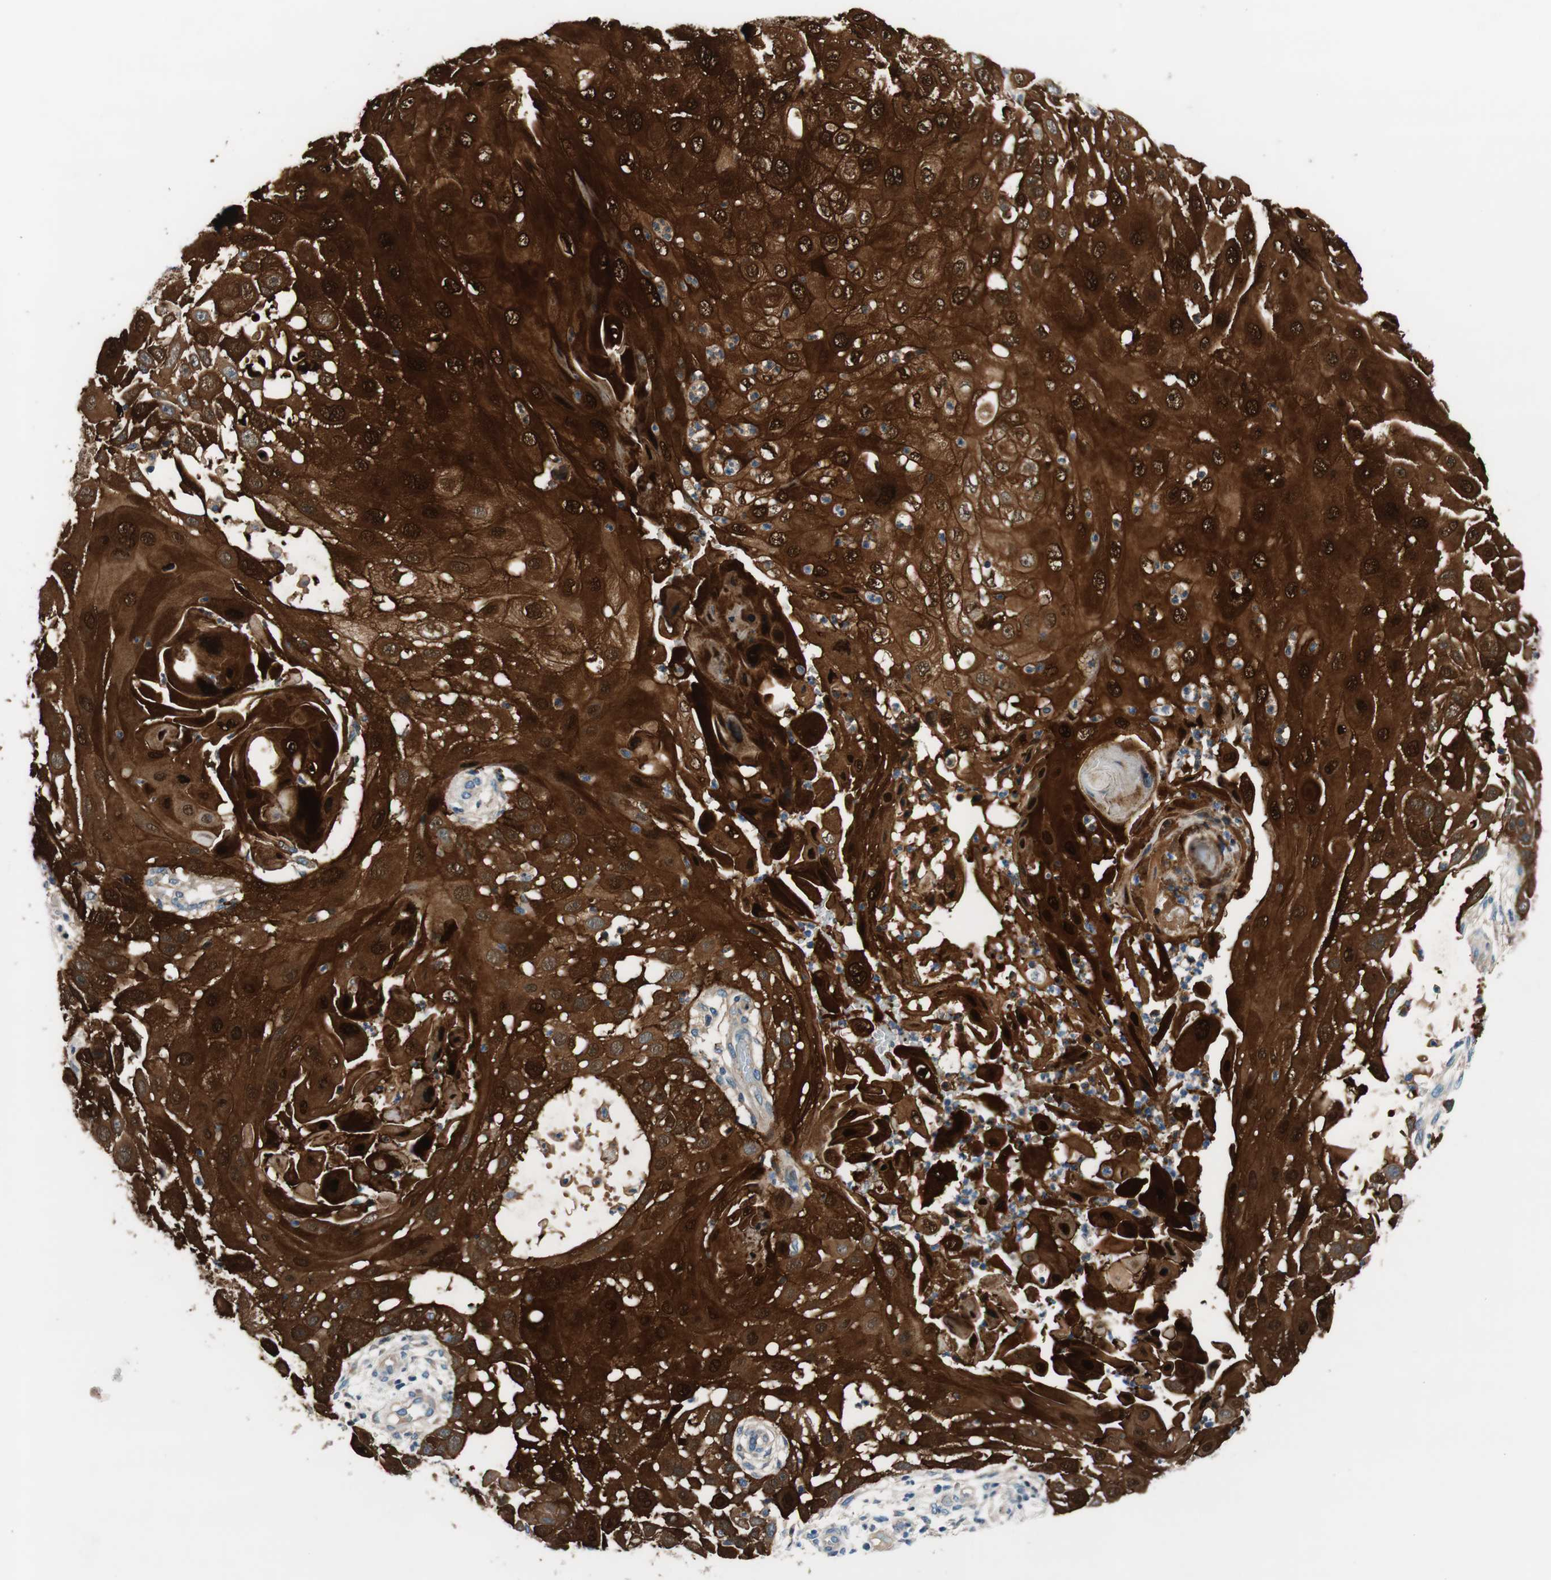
{"staining": {"intensity": "strong", "quantity": ">75%", "location": "cytoplasmic/membranous,nuclear"}, "tissue": "skin cancer", "cell_type": "Tumor cells", "image_type": "cancer", "snomed": [{"axis": "morphology", "description": "Squamous cell carcinoma, NOS"}, {"axis": "topography", "description": "Skin"}], "caption": "IHC (DAB) staining of human squamous cell carcinoma (skin) demonstrates strong cytoplasmic/membranous and nuclear protein positivity in about >75% of tumor cells.", "gene": "CALML3", "patient": {"sex": "female", "age": 44}}